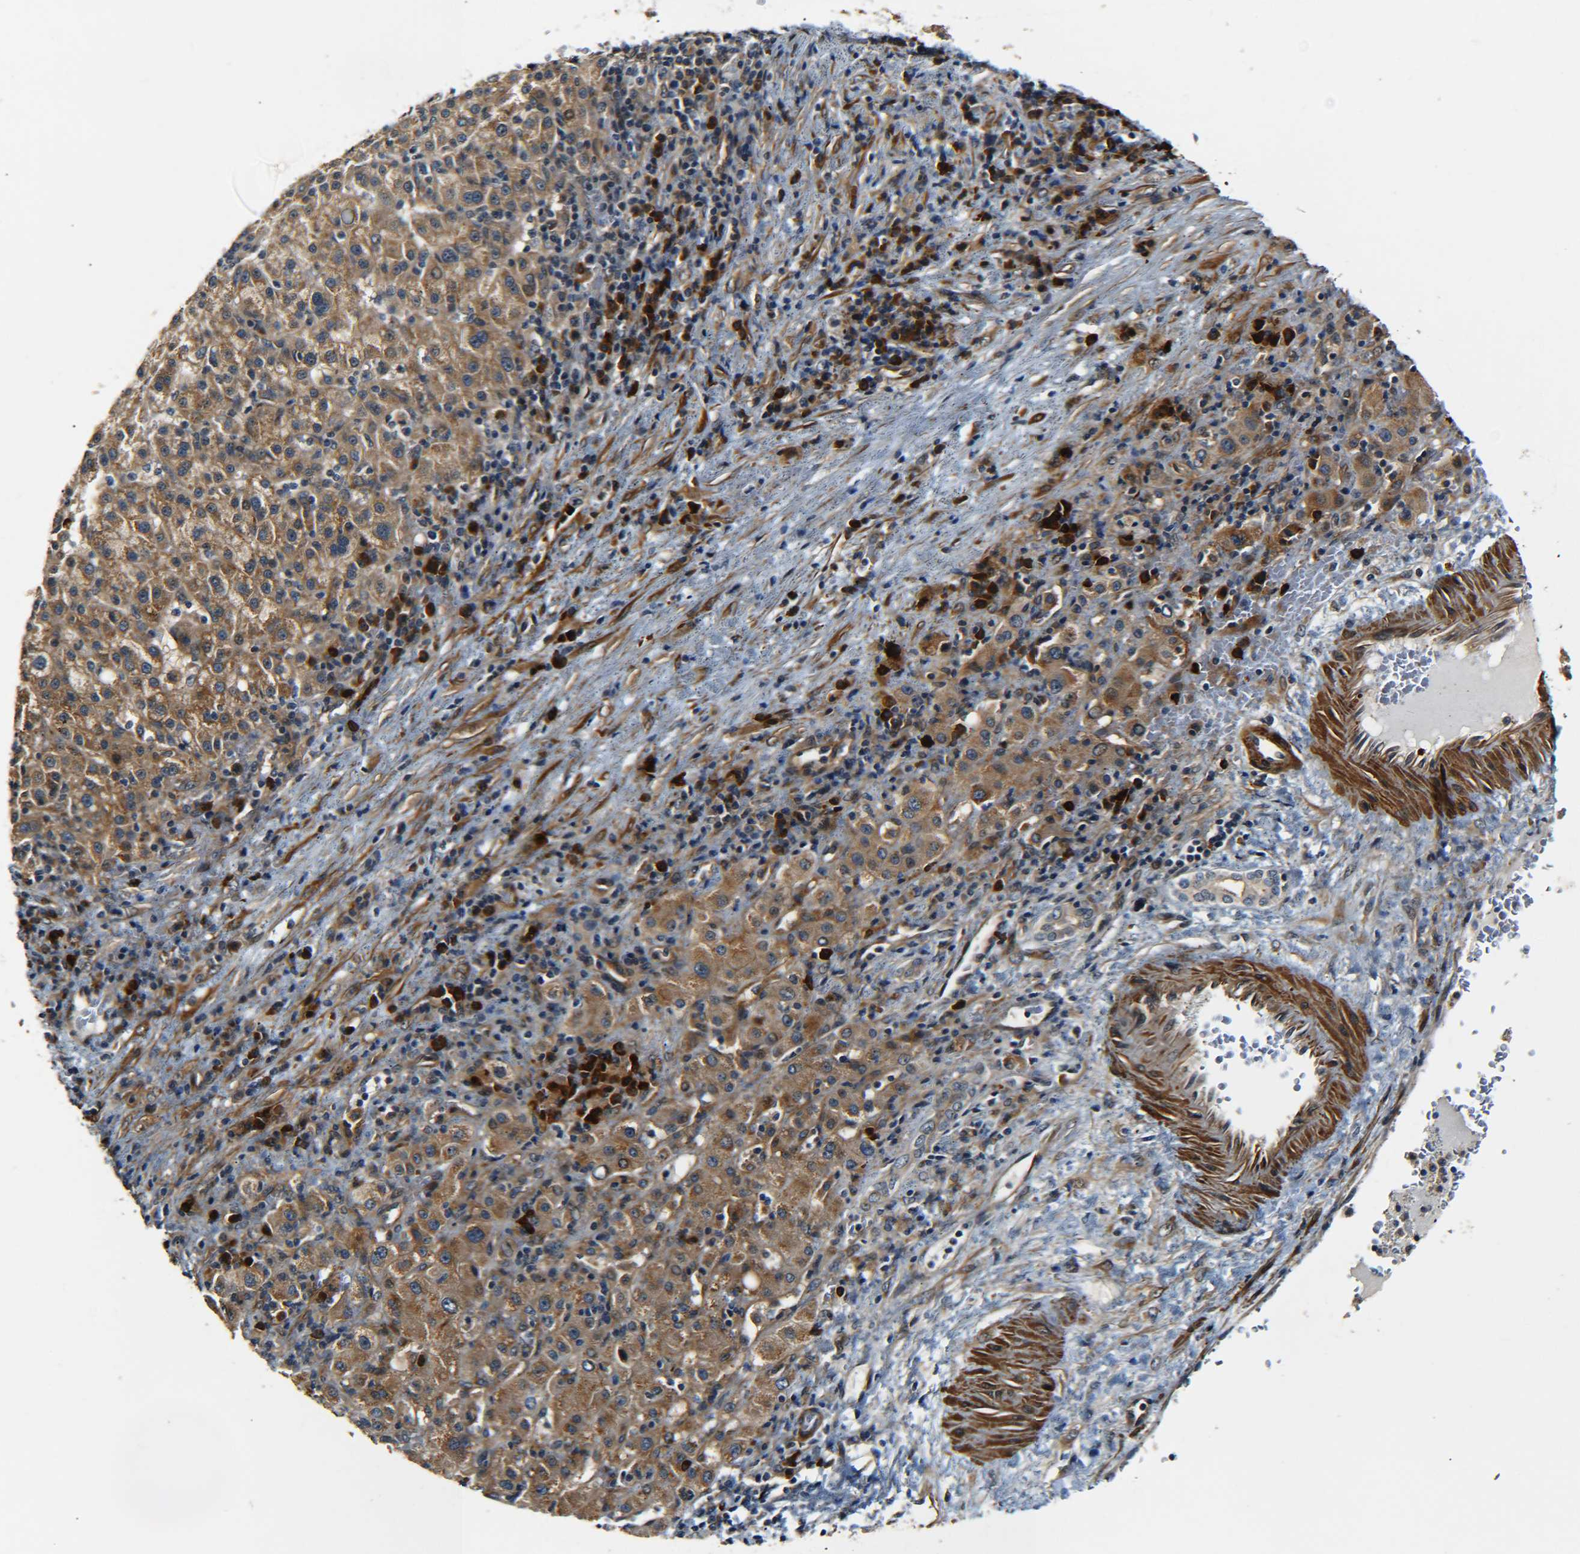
{"staining": {"intensity": "moderate", "quantity": ">75%", "location": "cytoplasmic/membranous"}, "tissue": "liver cancer", "cell_type": "Tumor cells", "image_type": "cancer", "snomed": [{"axis": "morphology", "description": "Carcinoma, Hepatocellular, NOS"}, {"axis": "topography", "description": "Liver"}], "caption": "Liver hepatocellular carcinoma tissue demonstrates moderate cytoplasmic/membranous positivity in about >75% of tumor cells The staining is performed using DAB brown chromogen to label protein expression. The nuclei are counter-stained blue using hematoxylin.", "gene": "MEIS1", "patient": {"sex": "female", "age": 58}}